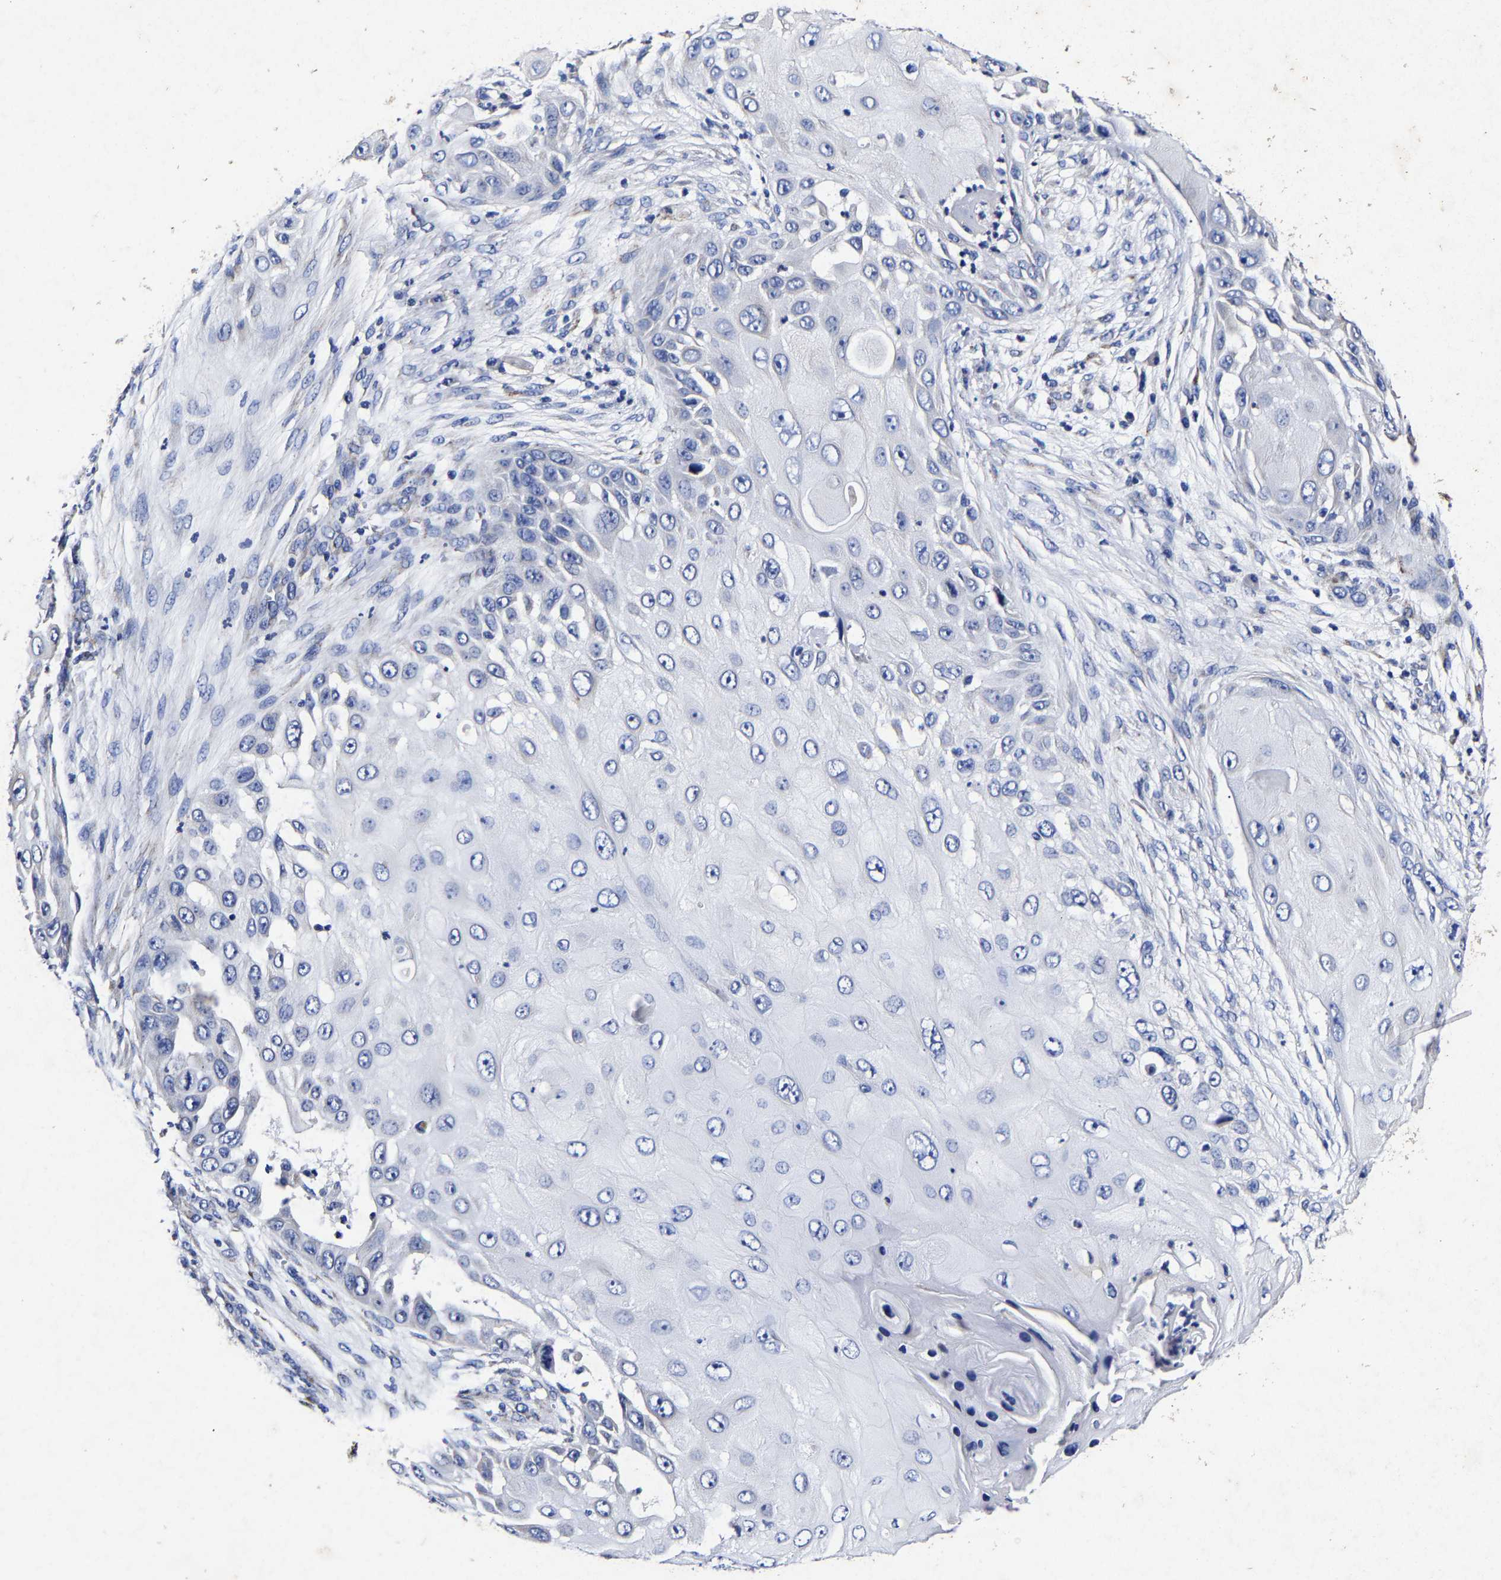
{"staining": {"intensity": "negative", "quantity": "none", "location": "none"}, "tissue": "skin cancer", "cell_type": "Tumor cells", "image_type": "cancer", "snomed": [{"axis": "morphology", "description": "Squamous cell carcinoma, NOS"}, {"axis": "topography", "description": "Skin"}], "caption": "Immunohistochemical staining of skin squamous cell carcinoma reveals no significant positivity in tumor cells. (DAB immunohistochemistry visualized using brightfield microscopy, high magnification).", "gene": "AASS", "patient": {"sex": "female", "age": 44}}